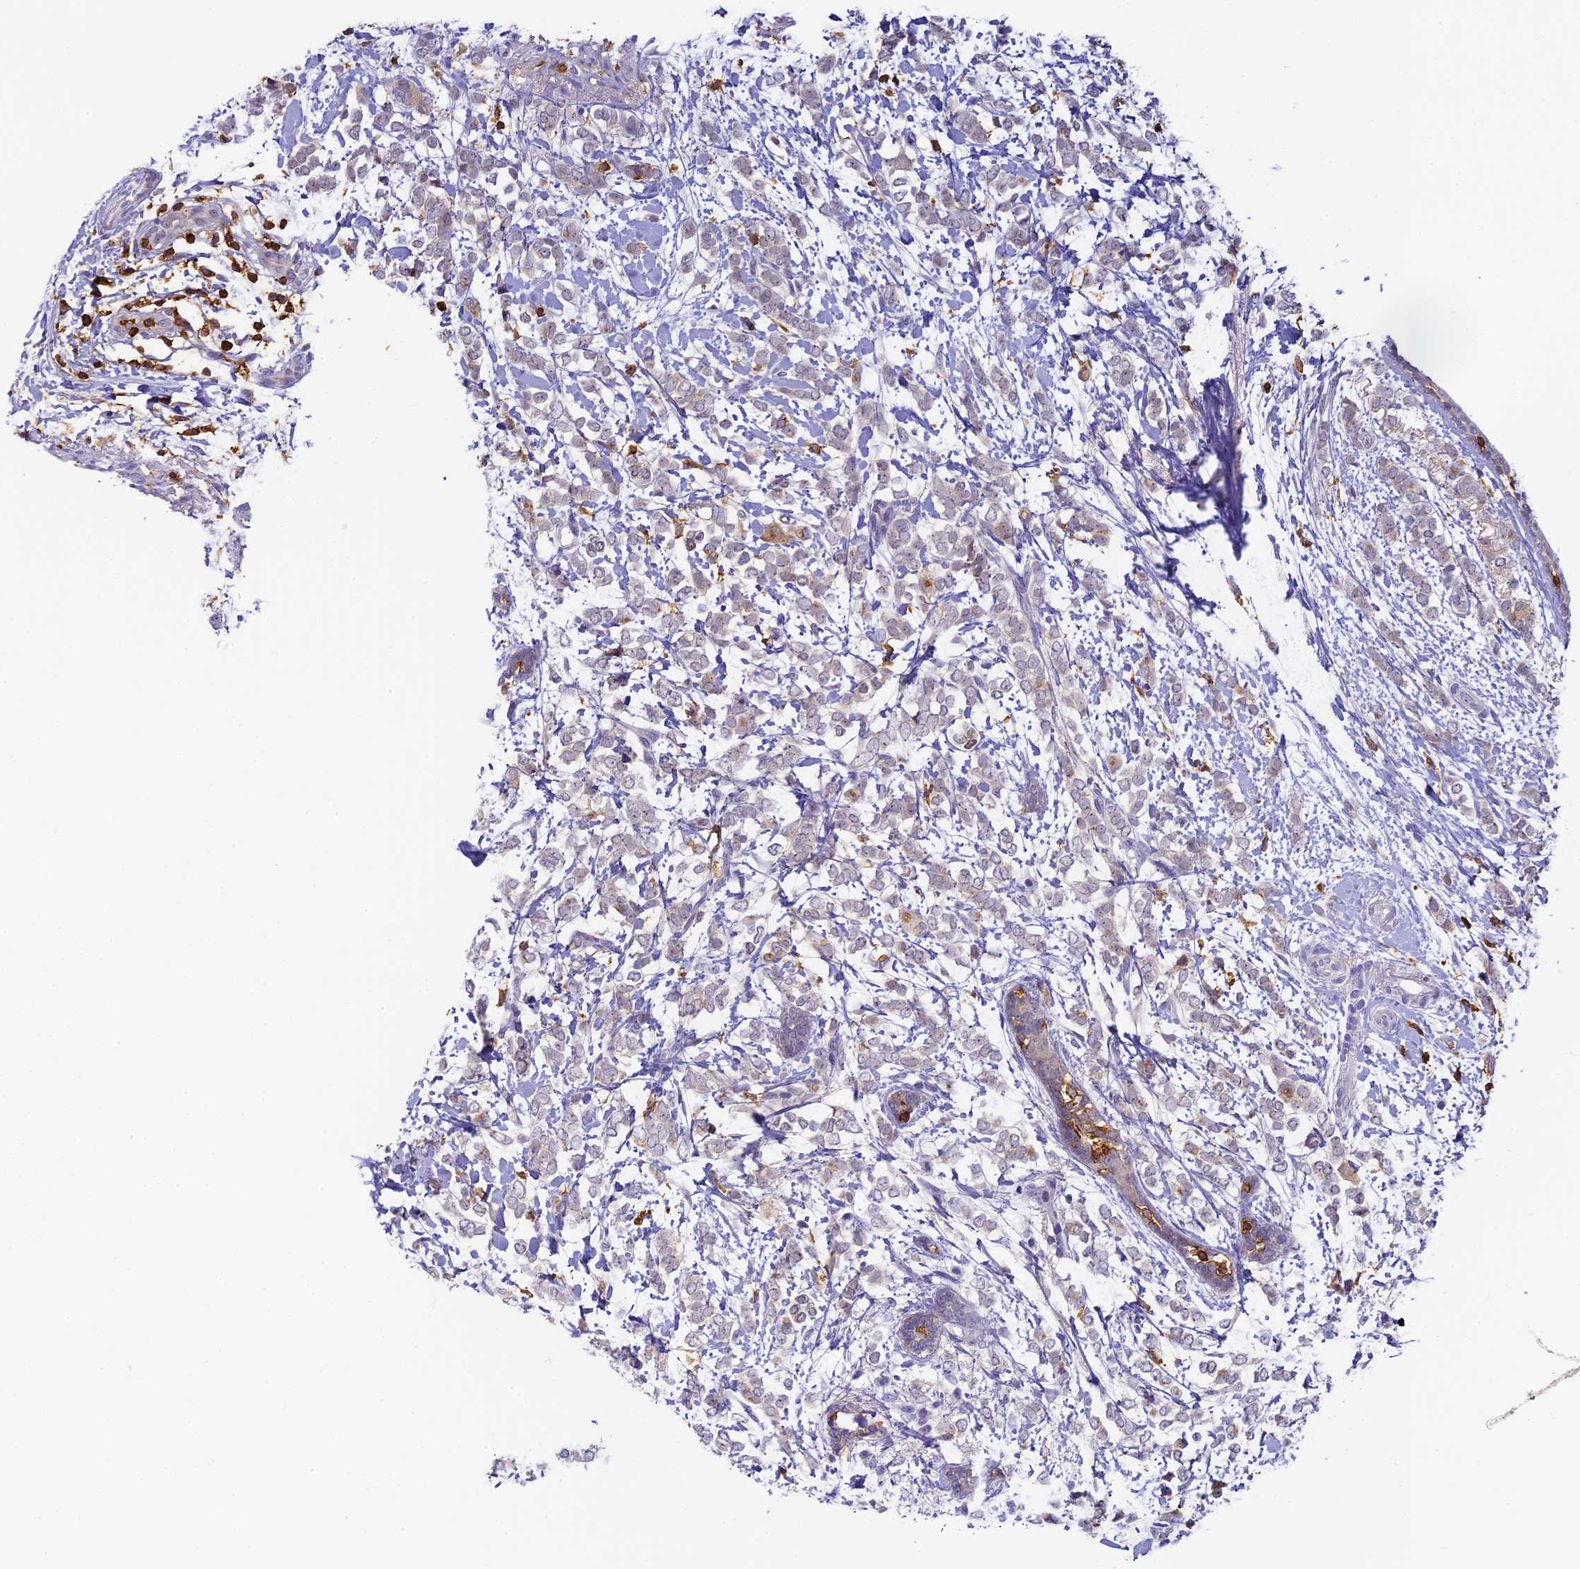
{"staining": {"intensity": "weak", "quantity": "<25%", "location": "cytoplasmic/membranous"}, "tissue": "breast cancer", "cell_type": "Tumor cells", "image_type": "cancer", "snomed": [{"axis": "morphology", "description": "Normal tissue, NOS"}, {"axis": "morphology", "description": "Lobular carcinoma"}, {"axis": "topography", "description": "Breast"}], "caption": "This is an immunohistochemistry histopathology image of human breast cancer. There is no expression in tumor cells.", "gene": "FYB1", "patient": {"sex": "female", "age": 47}}